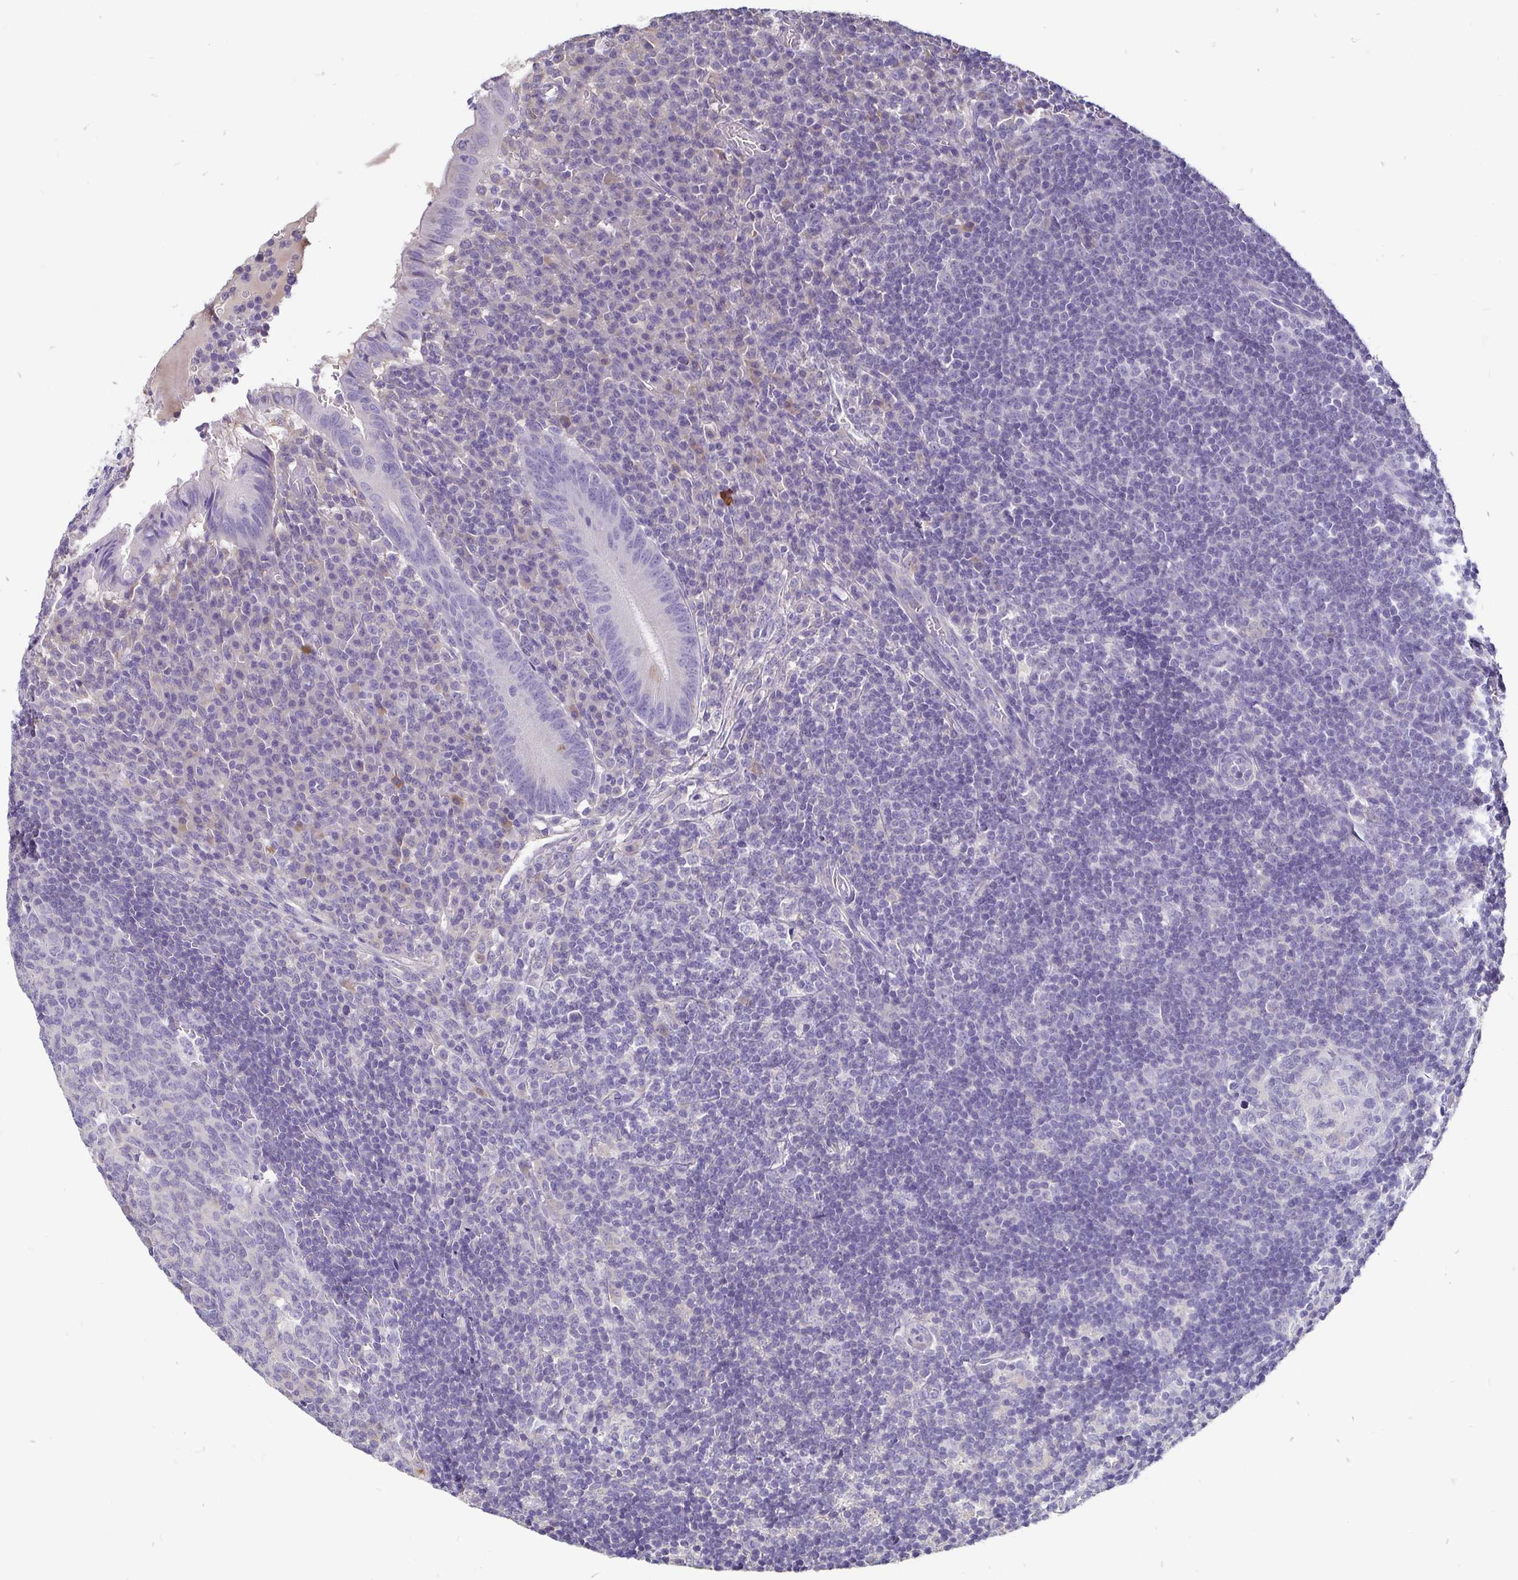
{"staining": {"intensity": "moderate", "quantity": "25%-75%", "location": "cytoplasmic/membranous"}, "tissue": "appendix", "cell_type": "Glandular cells", "image_type": "normal", "snomed": [{"axis": "morphology", "description": "Normal tissue, NOS"}, {"axis": "topography", "description": "Appendix"}], "caption": "A high-resolution micrograph shows immunohistochemistry staining of benign appendix, which exhibits moderate cytoplasmic/membranous staining in about 25%-75% of glandular cells.", "gene": "ADAMTS6", "patient": {"sex": "male", "age": 18}}